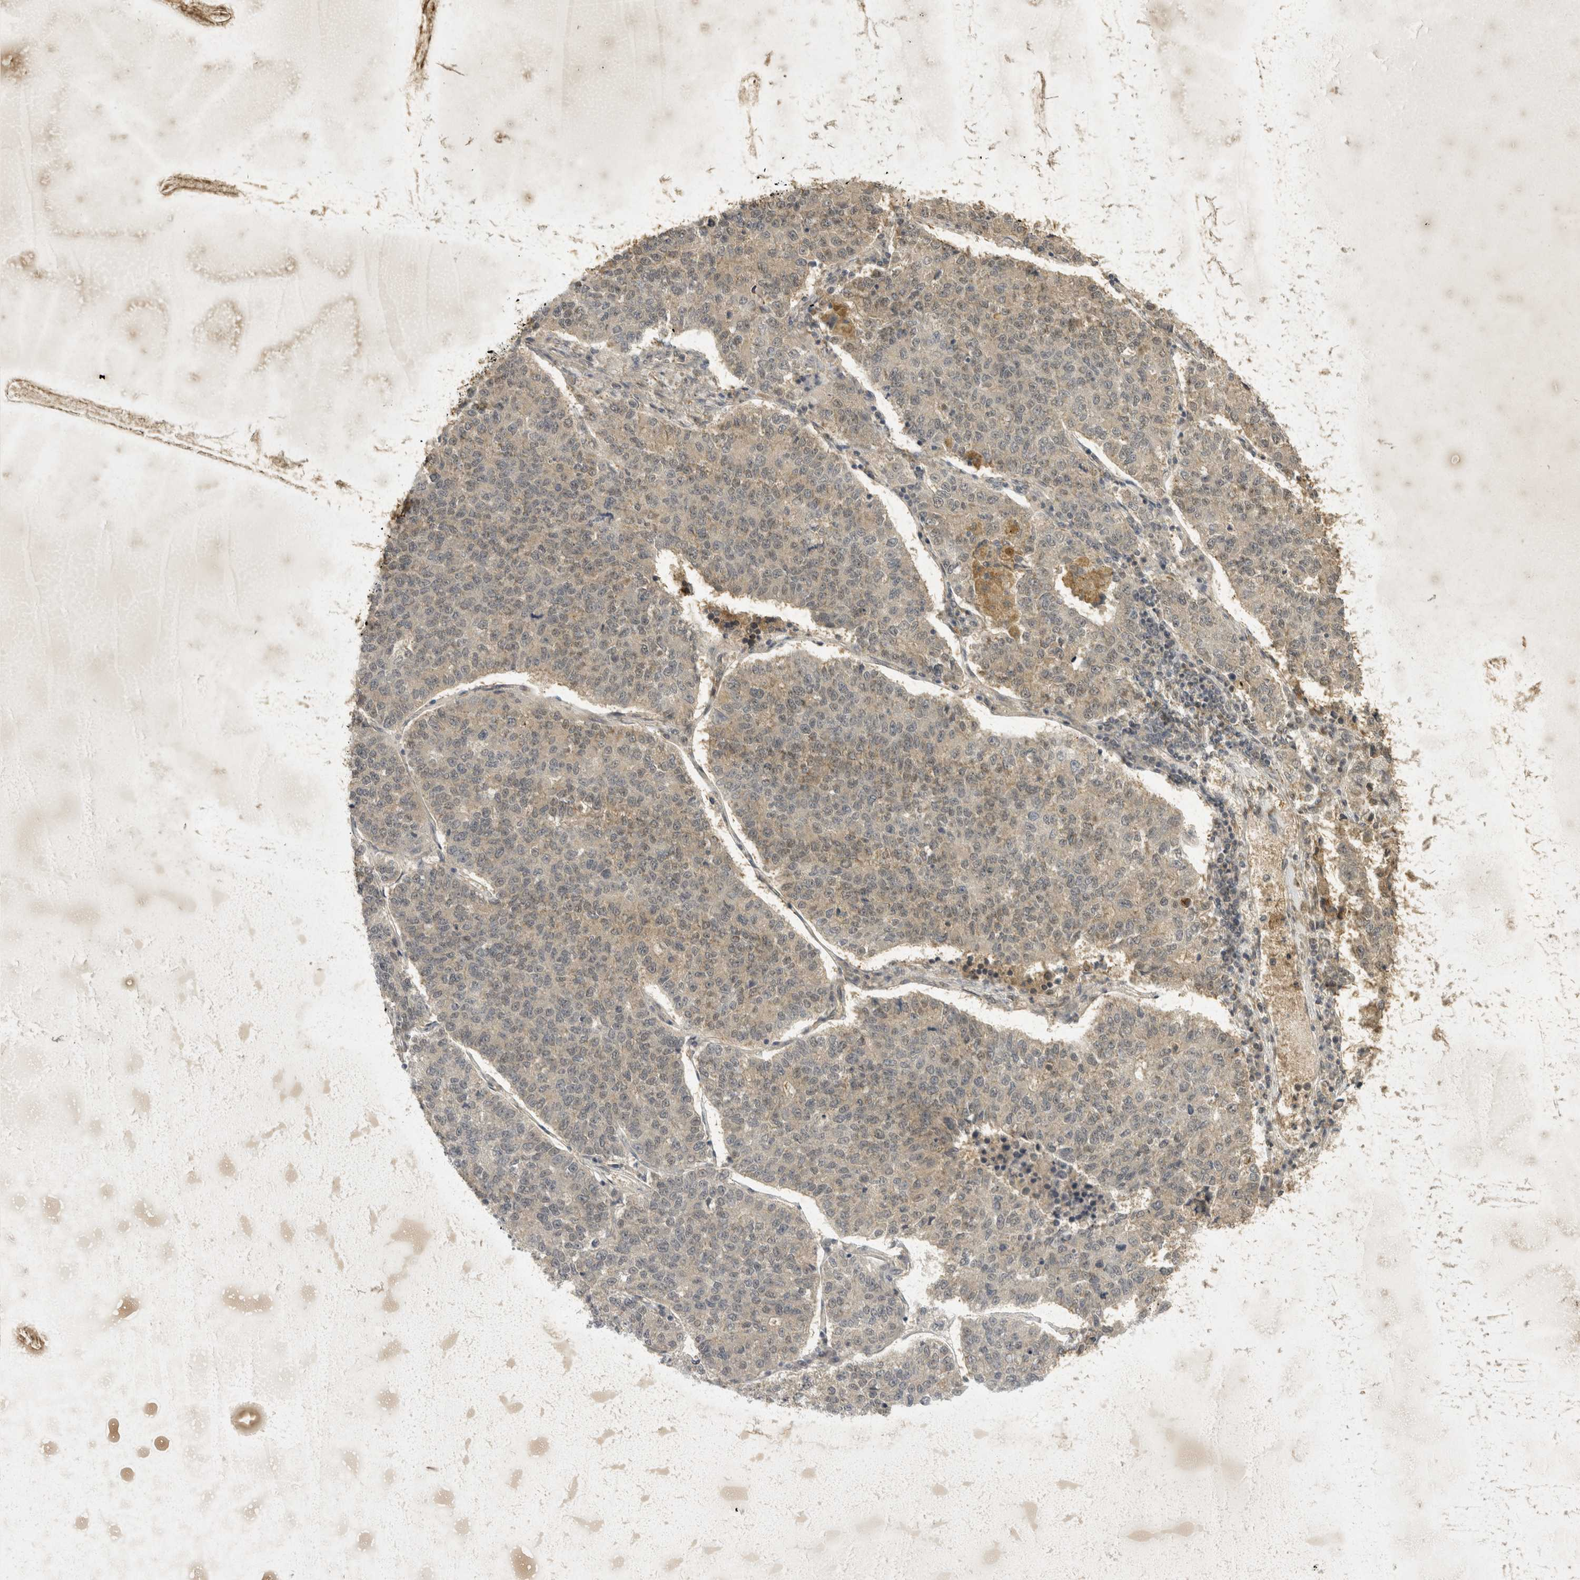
{"staining": {"intensity": "weak", "quantity": "<25%", "location": "nuclear"}, "tissue": "lung cancer", "cell_type": "Tumor cells", "image_type": "cancer", "snomed": [{"axis": "morphology", "description": "Adenocarcinoma, NOS"}, {"axis": "topography", "description": "Lung"}], "caption": "Immunohistochemistry micrograph of neoplastic tissue: lung adenocarcinoma stained with DAB (3,3'-diaminobenzidine) exhibits no significant protein staining in tumor cells.", "gene": "TOM1L2", "patient": {"sex": "male", "age": 49}}